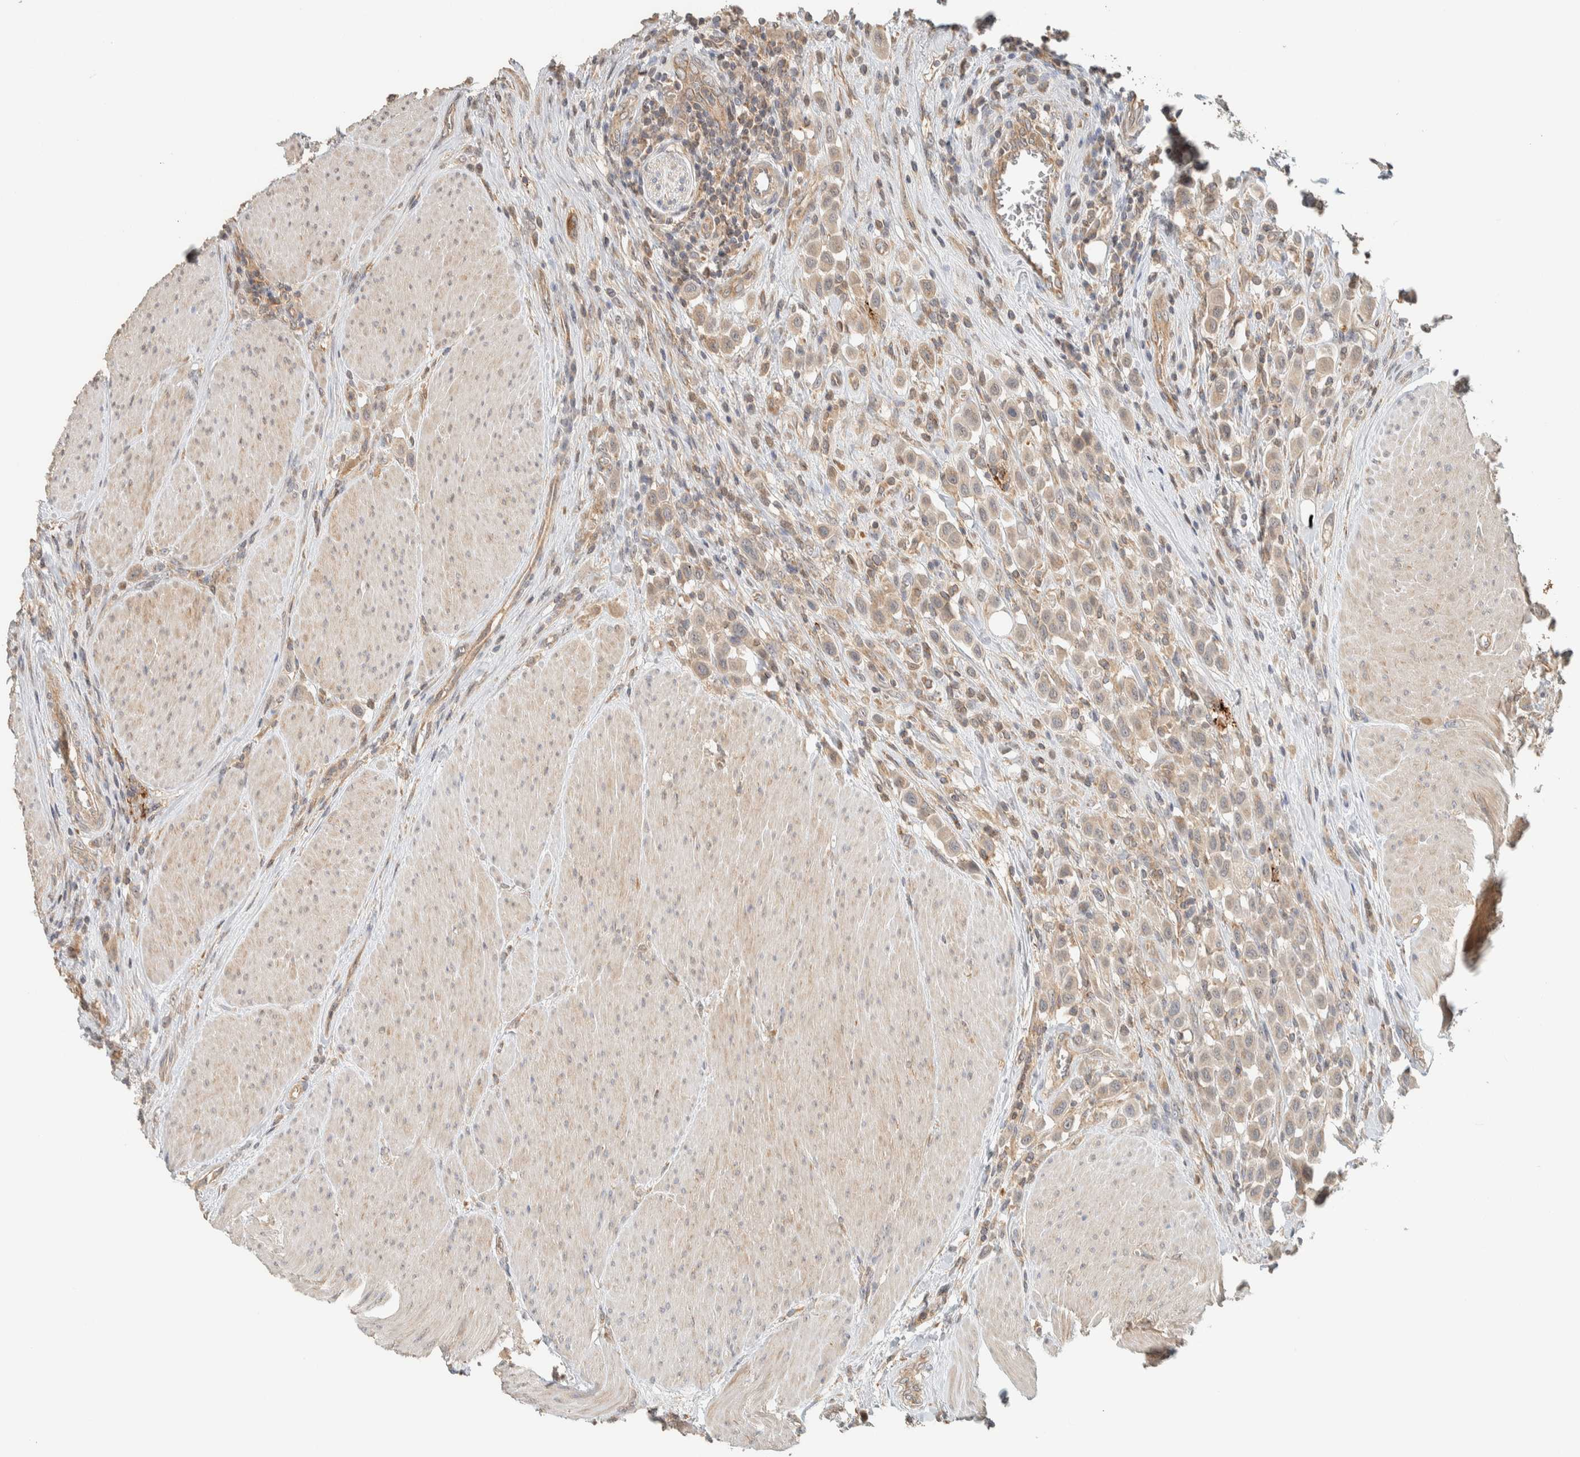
{"staining": {"intensity": "weak", "quantity": ">75%", "location": "cytoplasmic/membranous"}, "tissue": "urothelial cancer", "cell_type": "Tumor cells", "image_type": "cancer", "snomed": [{"axis": "morphology", "description": "Urothelial carcinoma, High grade"}, {"axis": "topography", "description": "Urinary bladder"}], "caption": "Brown immunohistochemical staining in urothelial carcinoma (high-grade) exhibits weak cytoplasmic/membranous staining in about >75% of tumor cells.", "gene": "PDE7B", "patient": {"sex": "male", "age": 50}}